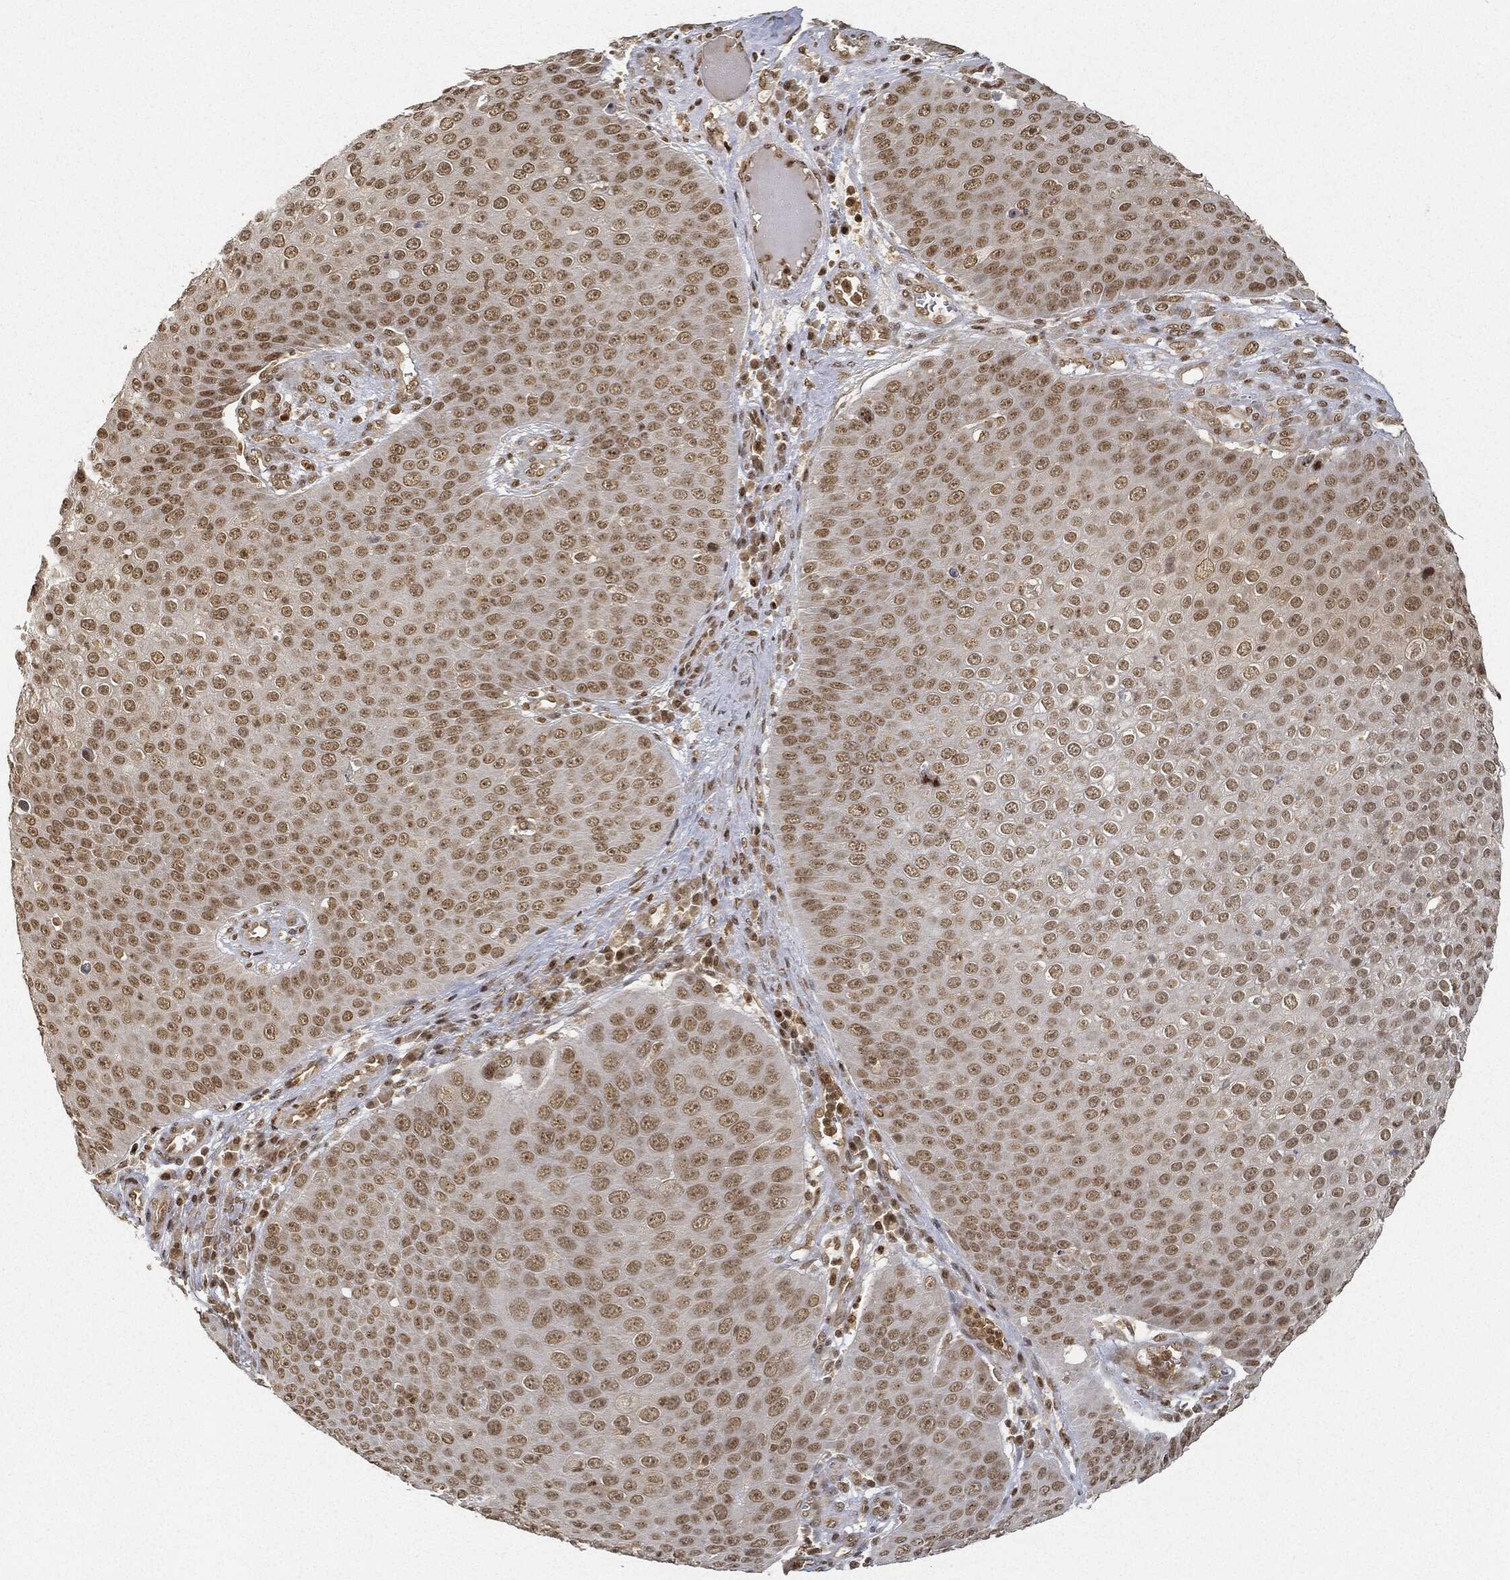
{"staining": {"intensity": "moderate", "quantity": "25%-75%", "location": "nuclear"}, "tissue": "skin cancer", "cell_type": "Tumor cells", "image_type": "cancer", "snomed": [{"axis": "morphology", "description": "Squamous cell carcinoma, NOS"}, {"axis": "topography", "description": "Skin"}], "caption": "The histopathology image shows staining of squamous cell carcinoma (skin), revealing moderate nuclear protein expression (brown color) within tumor cells.", "gene": "CIB1", "patient": {"sex": "male", "age": 71}}